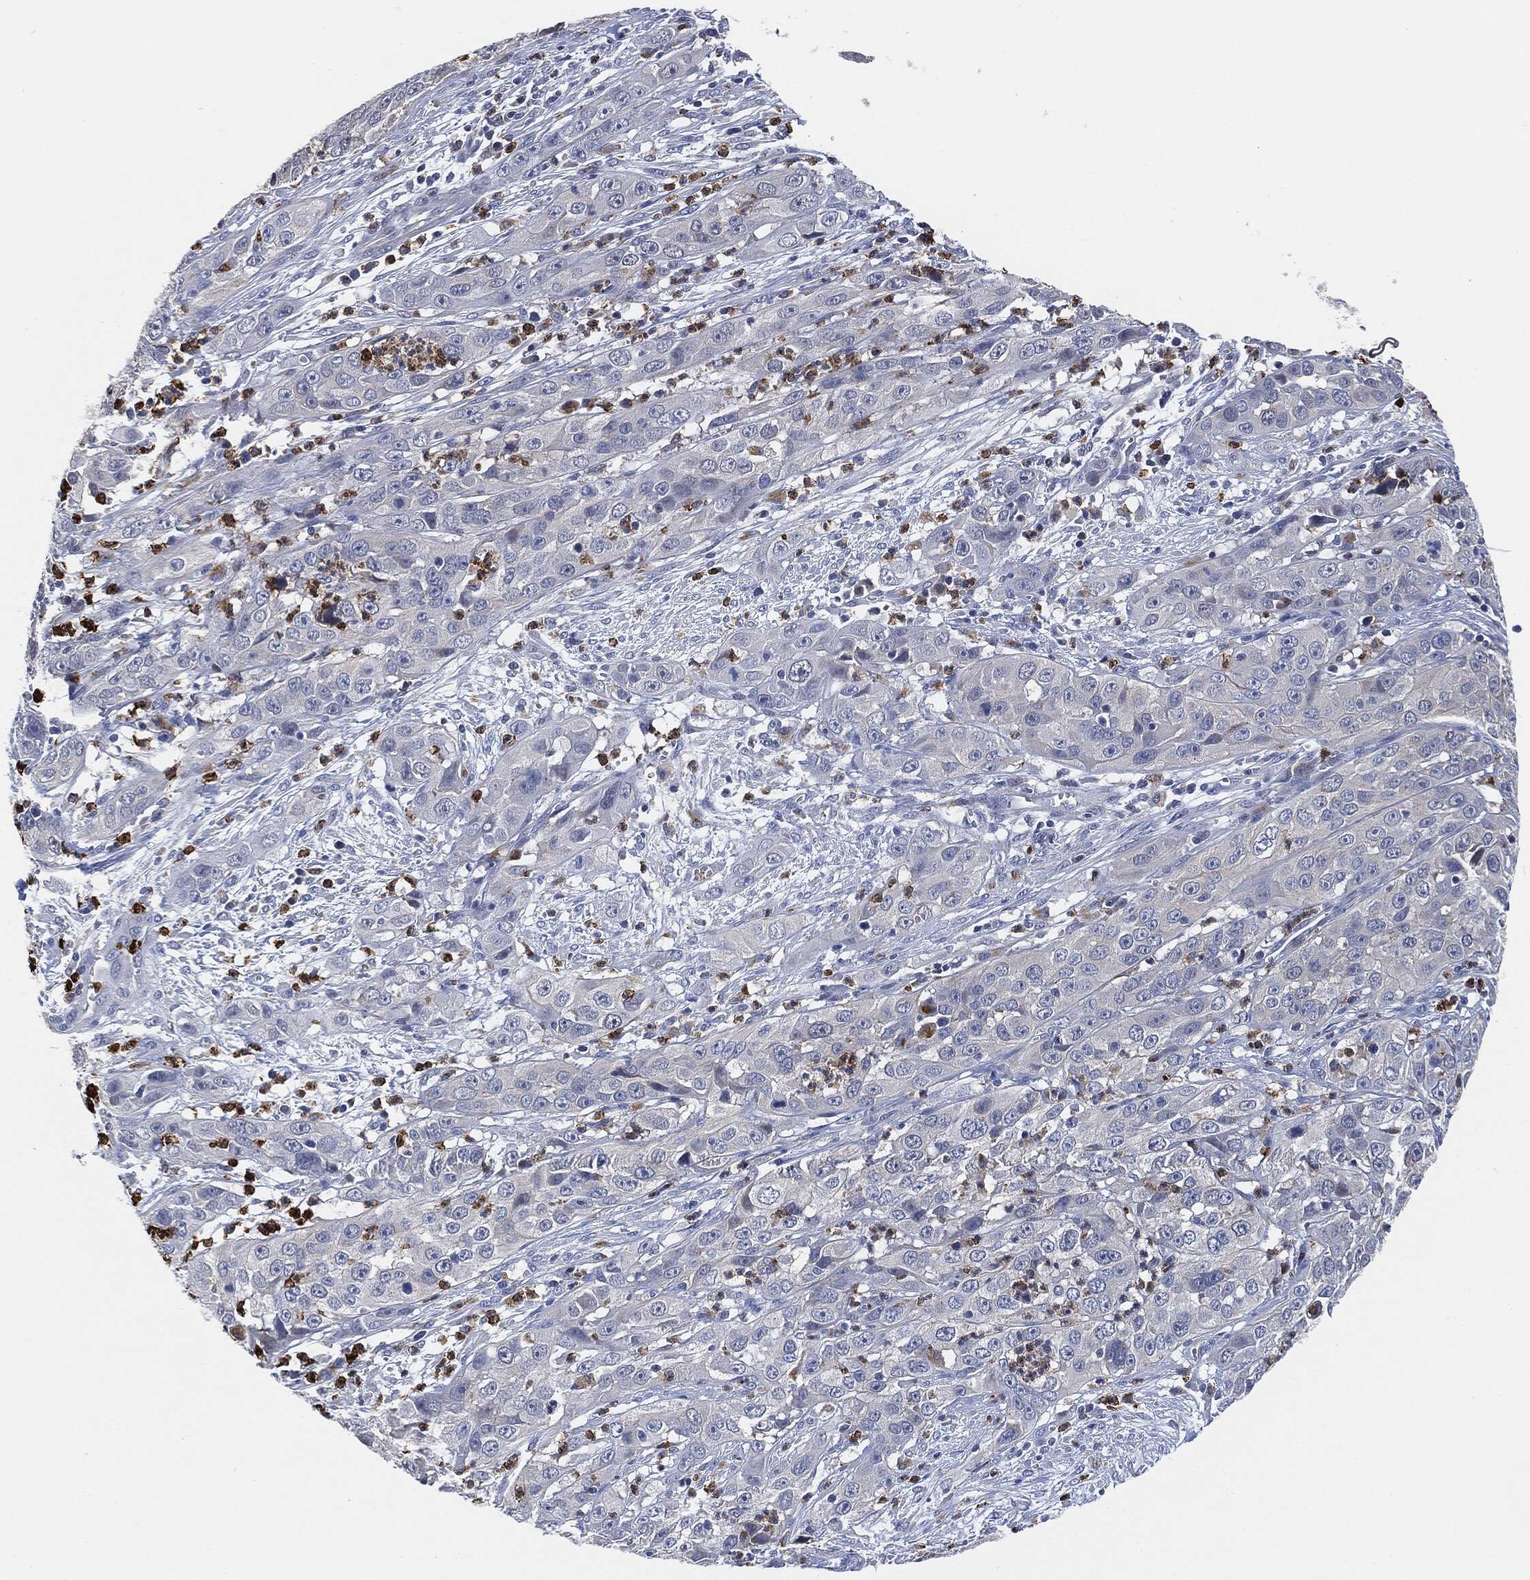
{"staining": {"intensity": "negative", "quantity": "none", "location": "none"}, "tissue": "cervical cancer", "cell_type": "Tumor cells", "image_type": "cancer", "snomed": [{"axis": "morphology", "description": "Squamous cell carcinoma, NOS"}, {"axis": "topography", "description": "Cervix"}], "caption": "A histopathology image of human cervical cancer (squamous cell carcinoma) is negative for staining in tumor cells.", "gene": "VSIG4", "patient": {"sex": "female", "age": 32}}